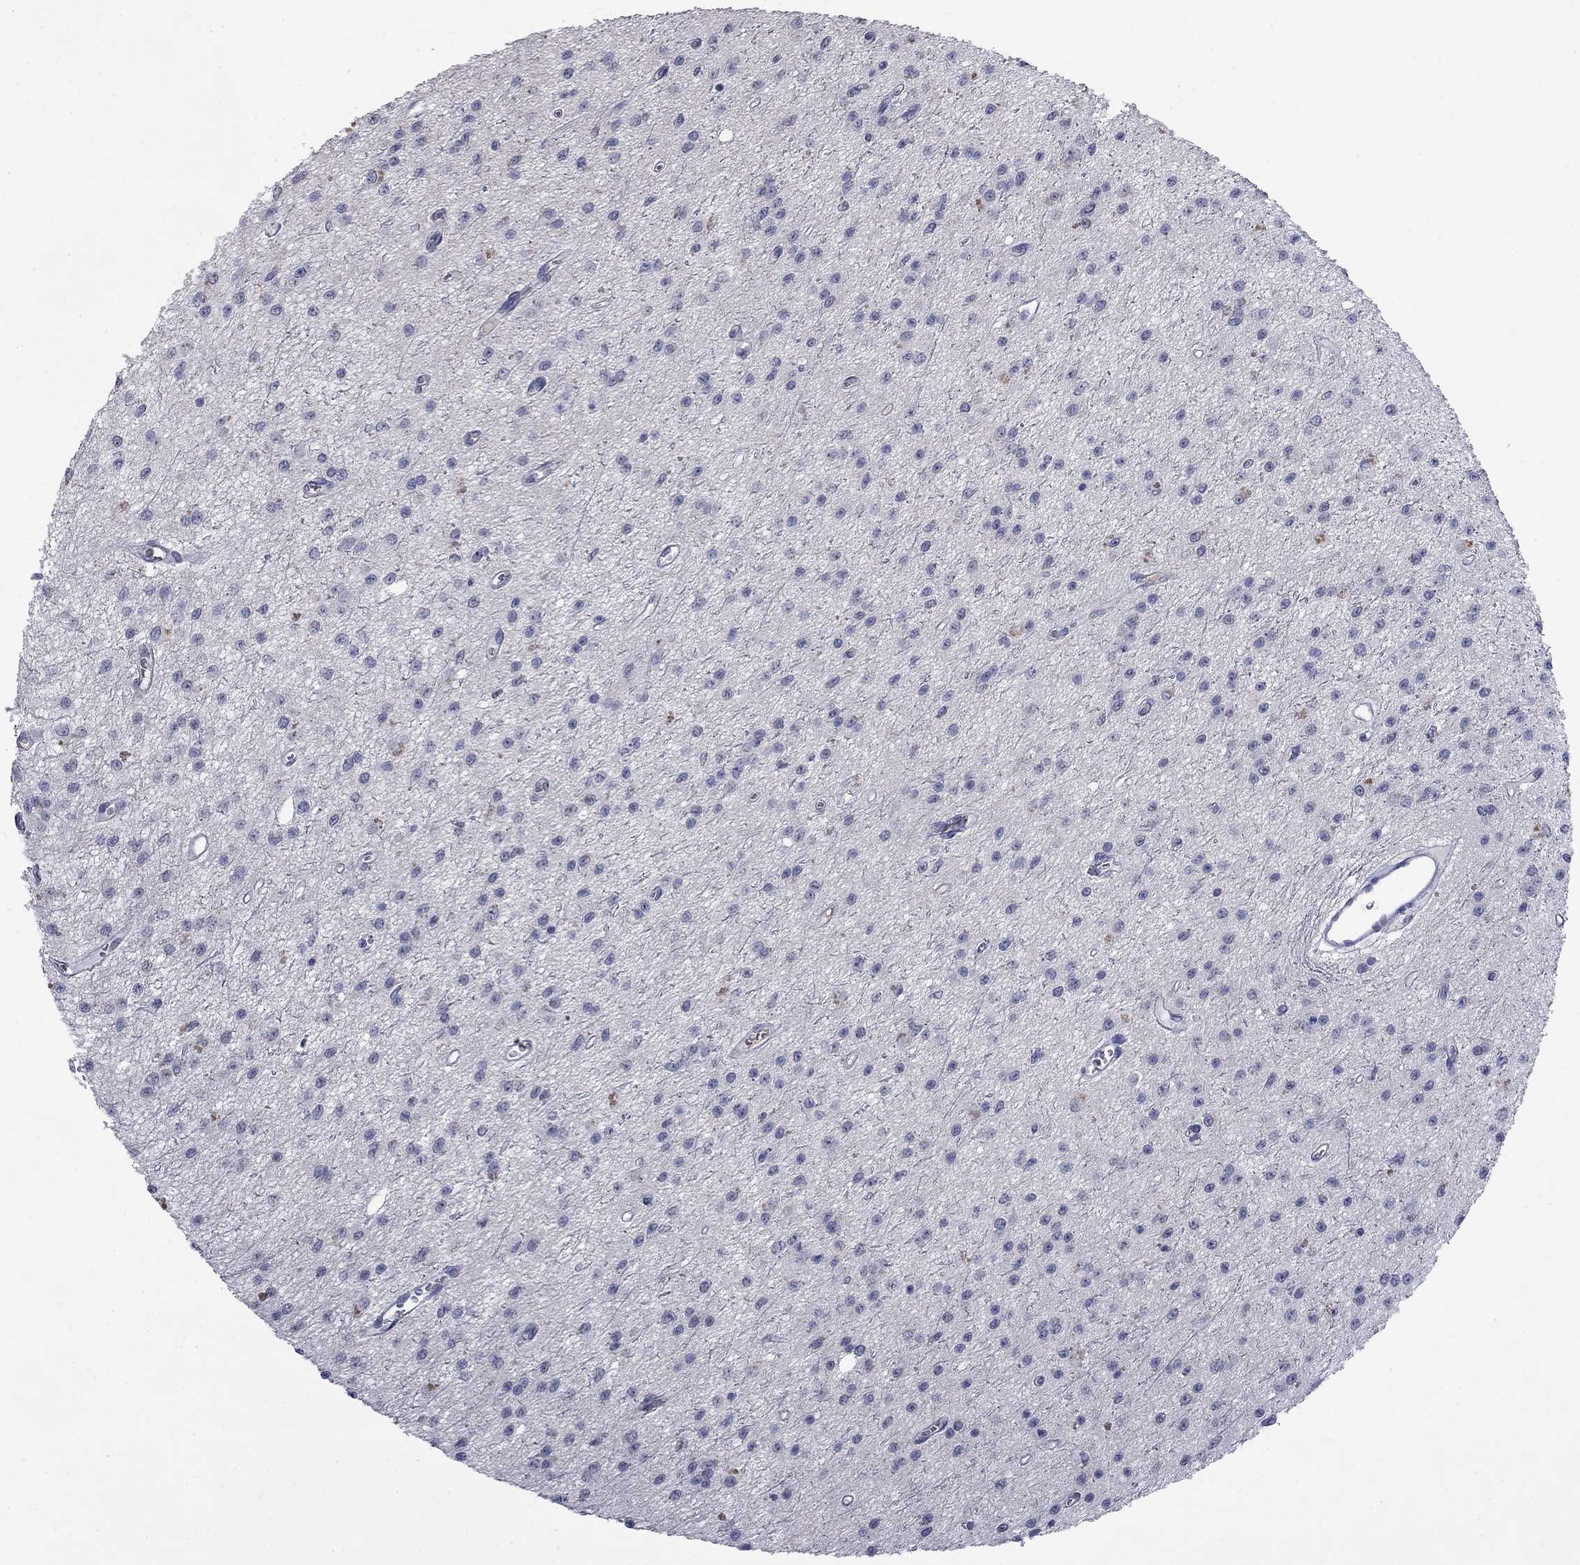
{"staining": {"intensity": "negative", "quantity": "none", "location": "none"}, "tissue": "glioma", "cell_type": "Tumor cells", "image_type": "cancer", "snomed": [{"axis": "morphology", "description": "Glioma, malignant, Low grade"}, {"axis": "topography", "description": "Brain"}], "caption": "Immunohistochemistry (IHC) micrograph of low-grade glioma (malignant) stained for a protein (brown), which displays no expression in tumor cells. Nuclei are stained in blue.", "gene": "SLC51A", "patient": {"sex": "female", "age": 45}}